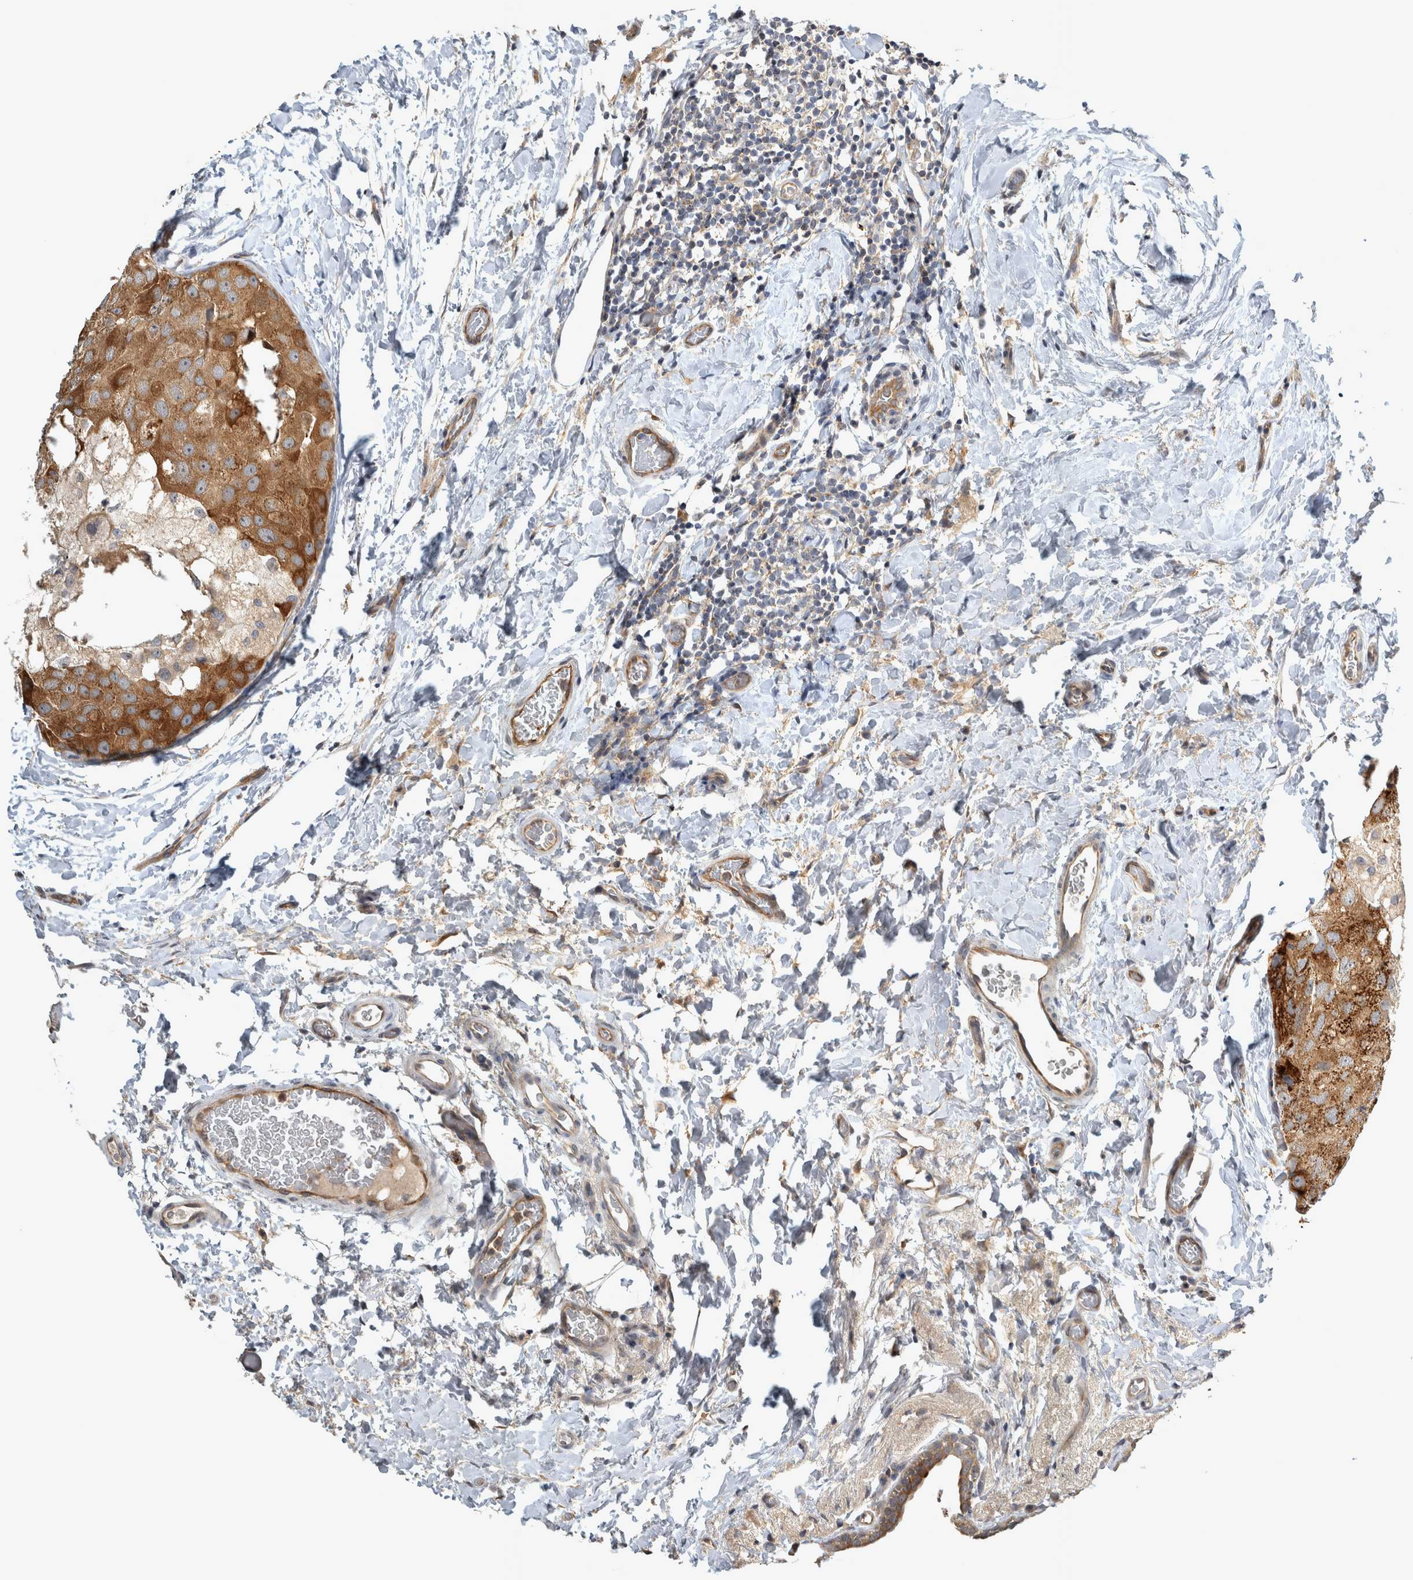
{"staining": {"intensity": "strong", "quantity": ">75%", "location": "cytoplasmic/membranous"}, "tissue": "breast cancer", "cell_type": "Tumor cells", "image_type": "cancer", "snomed": [{"axis": "morphology", "description": "Duct carcinoma"}, {"axis": "topography", "description": "Breast"}], "caption": "Brown immunohistochemical staining in breast invasive ductal carcinoma exhibits strong cytoplasmic/membranous expression in about >75% of tumor cells.", "gene": "TRMT61B", "patient": {"sex": "female", "age": 62}}